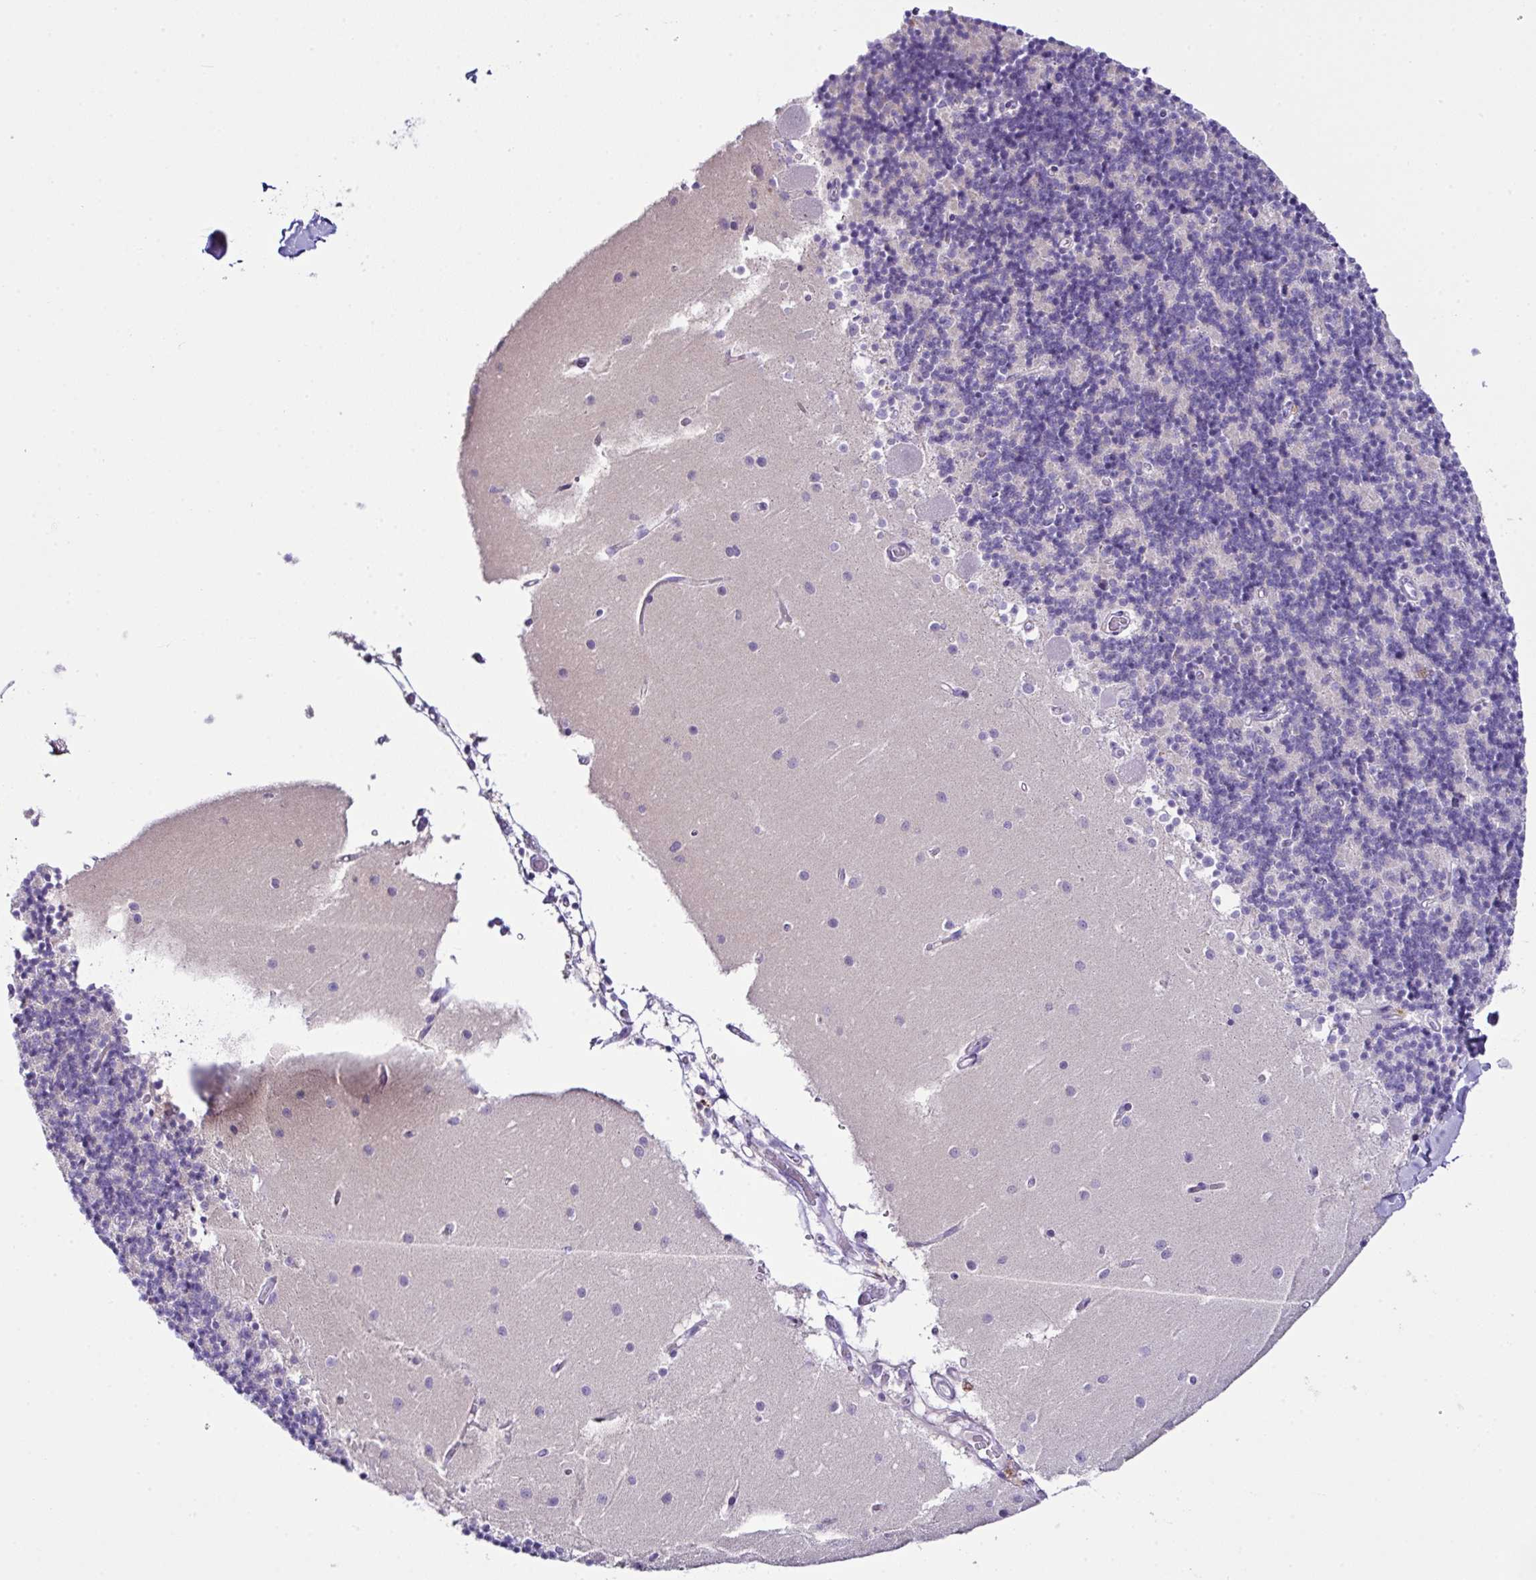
{"staining": {"intensity": "negative", "quantity": "none", "location": "none"}, "tissue": "cerebellum", "cell_type": "Cells in granular layer", "image_type": "normal", "snomed": [{"axis": "morphology", "description": "Normal tissue, NOS"}, {"axis": "topography", "description": "Cerebellum"}], "caption": "Protein analysis of unremarkable cerebellum shows no significant expression in cells in granular layer.", "gene": "D2HGDH", "patient": {"sex": "male", "age": 54}}